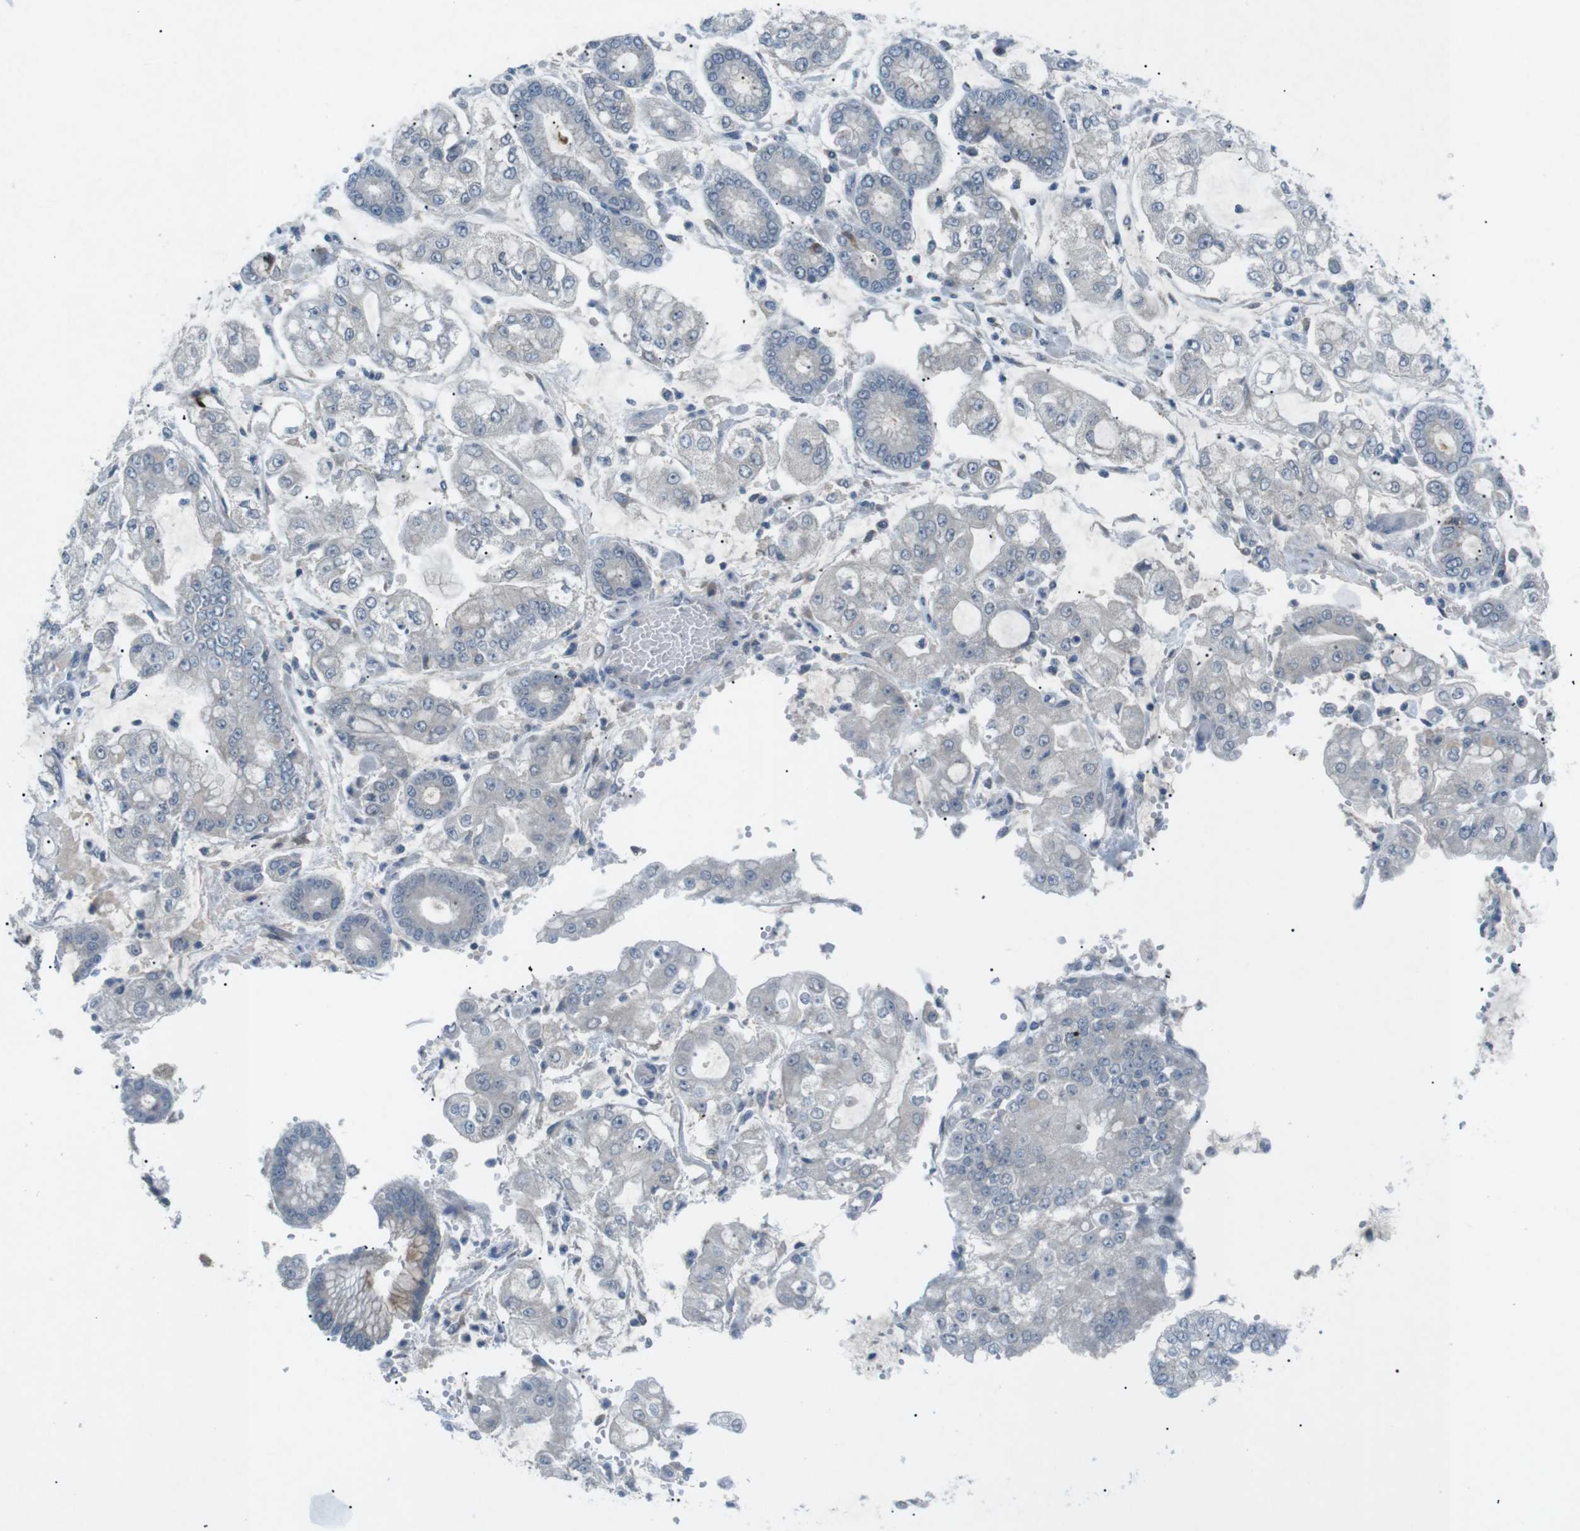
{"staining": {"intensity": "negative", "quantity": "none", "location": "none"}, "tissue": "stomach cancer", "cell_type": "Tumor cells", "image_type": "cancer", "snomed": [{"axis": "morphology", "description": "Adenocarcinoma, NOS"}, {"axis": "topography", "description": "Stomach"}], "caption": "Tumor cells show no significant staining in stomach cancer.", "gene": "FCRLA", "patient": {"sex": "male", "age": 76}}